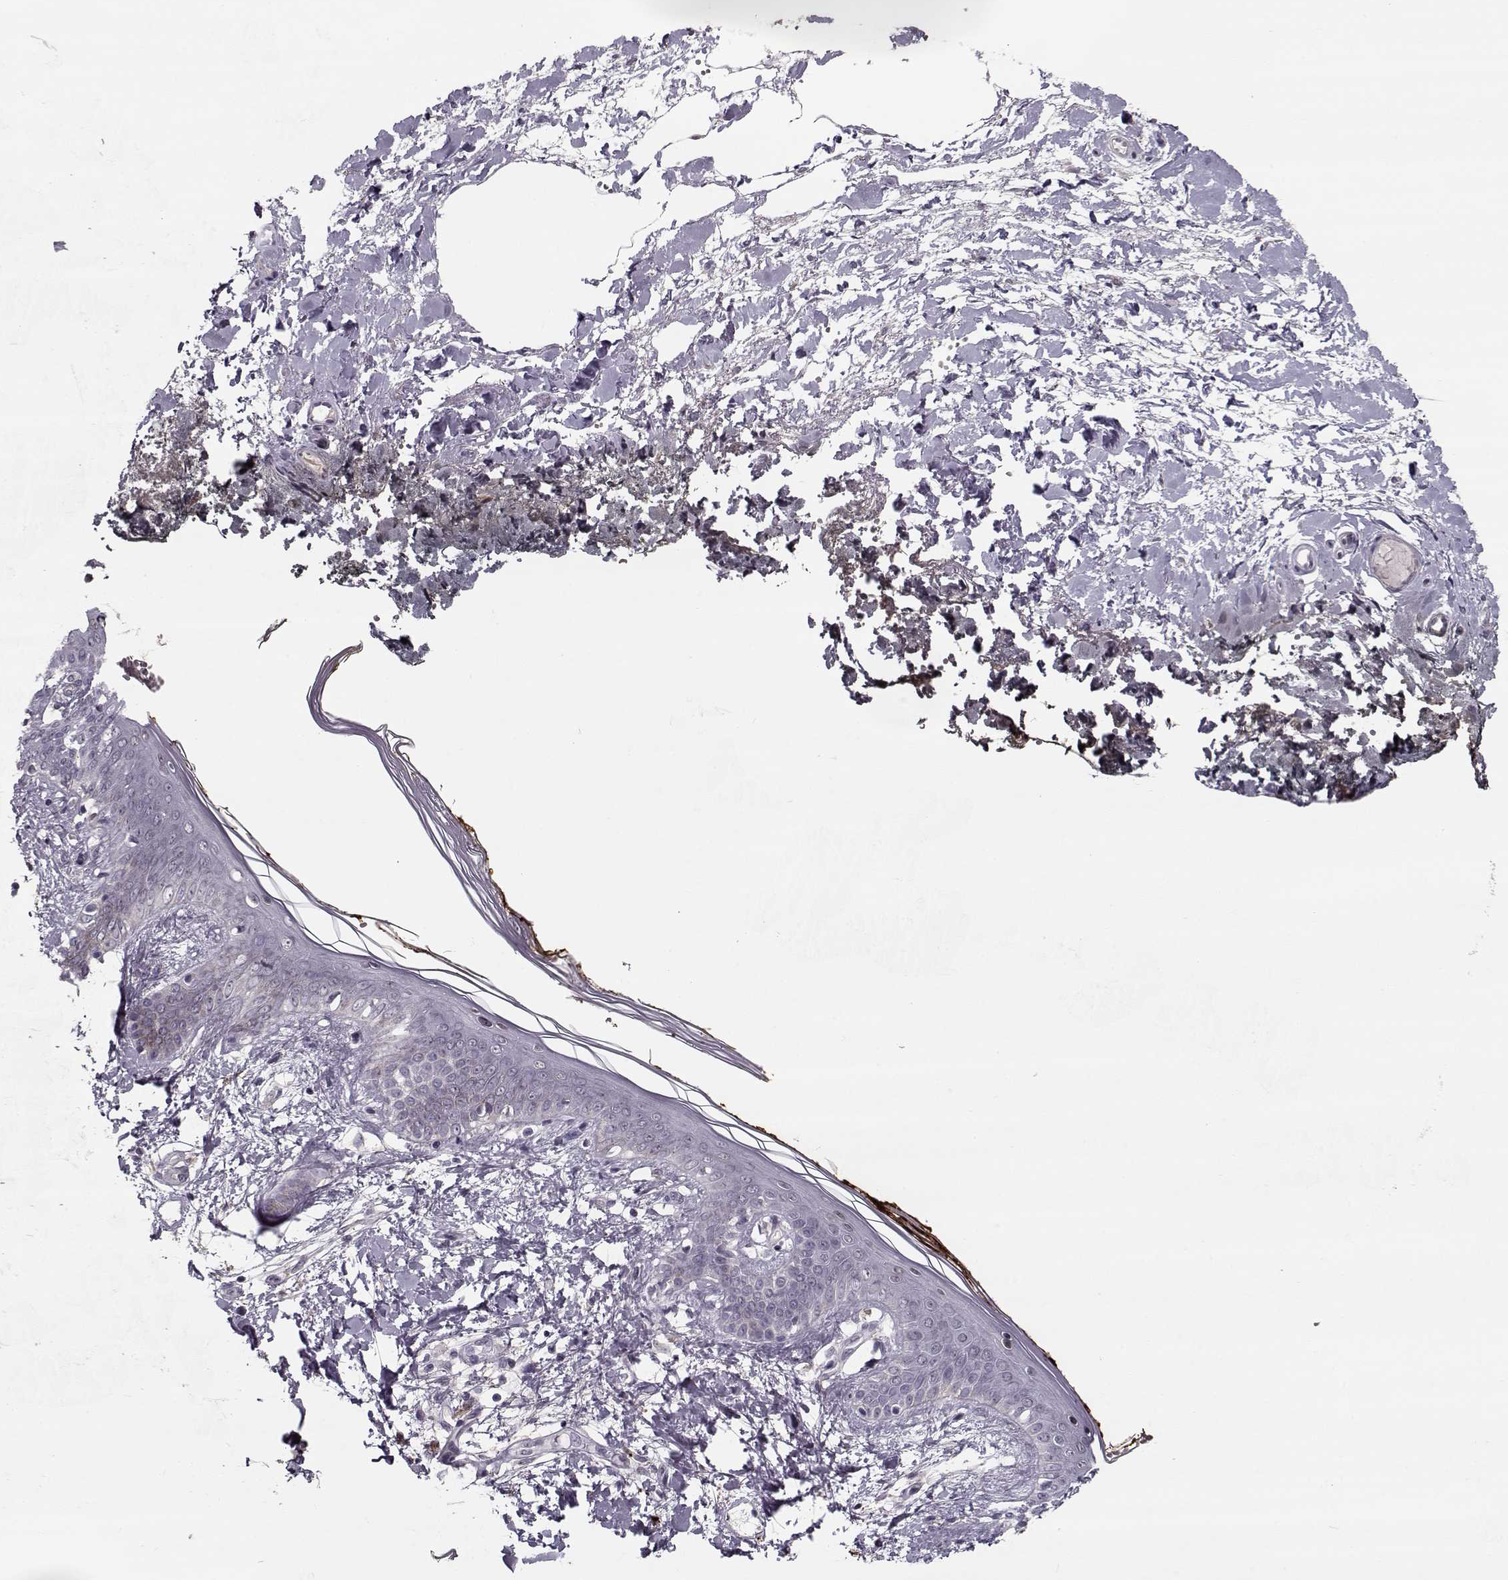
{"staining": {"intensity": "negative", "quantity": "none", "location": "none"}, "tissue": "skin", "cell_type": "Fibroblasts", "image_type": "normal", "snomed": [{"axis": "morphology", "description": "Normal tissue, NOS"}, {"axis": "topography", "description": "Skin"}], "caption": "This is an immunohistochemistry image of normal skin. There is no expression in fibroblasts.", "gene": "DNAI3", "patient": {"sex": "female", "age": 34}}